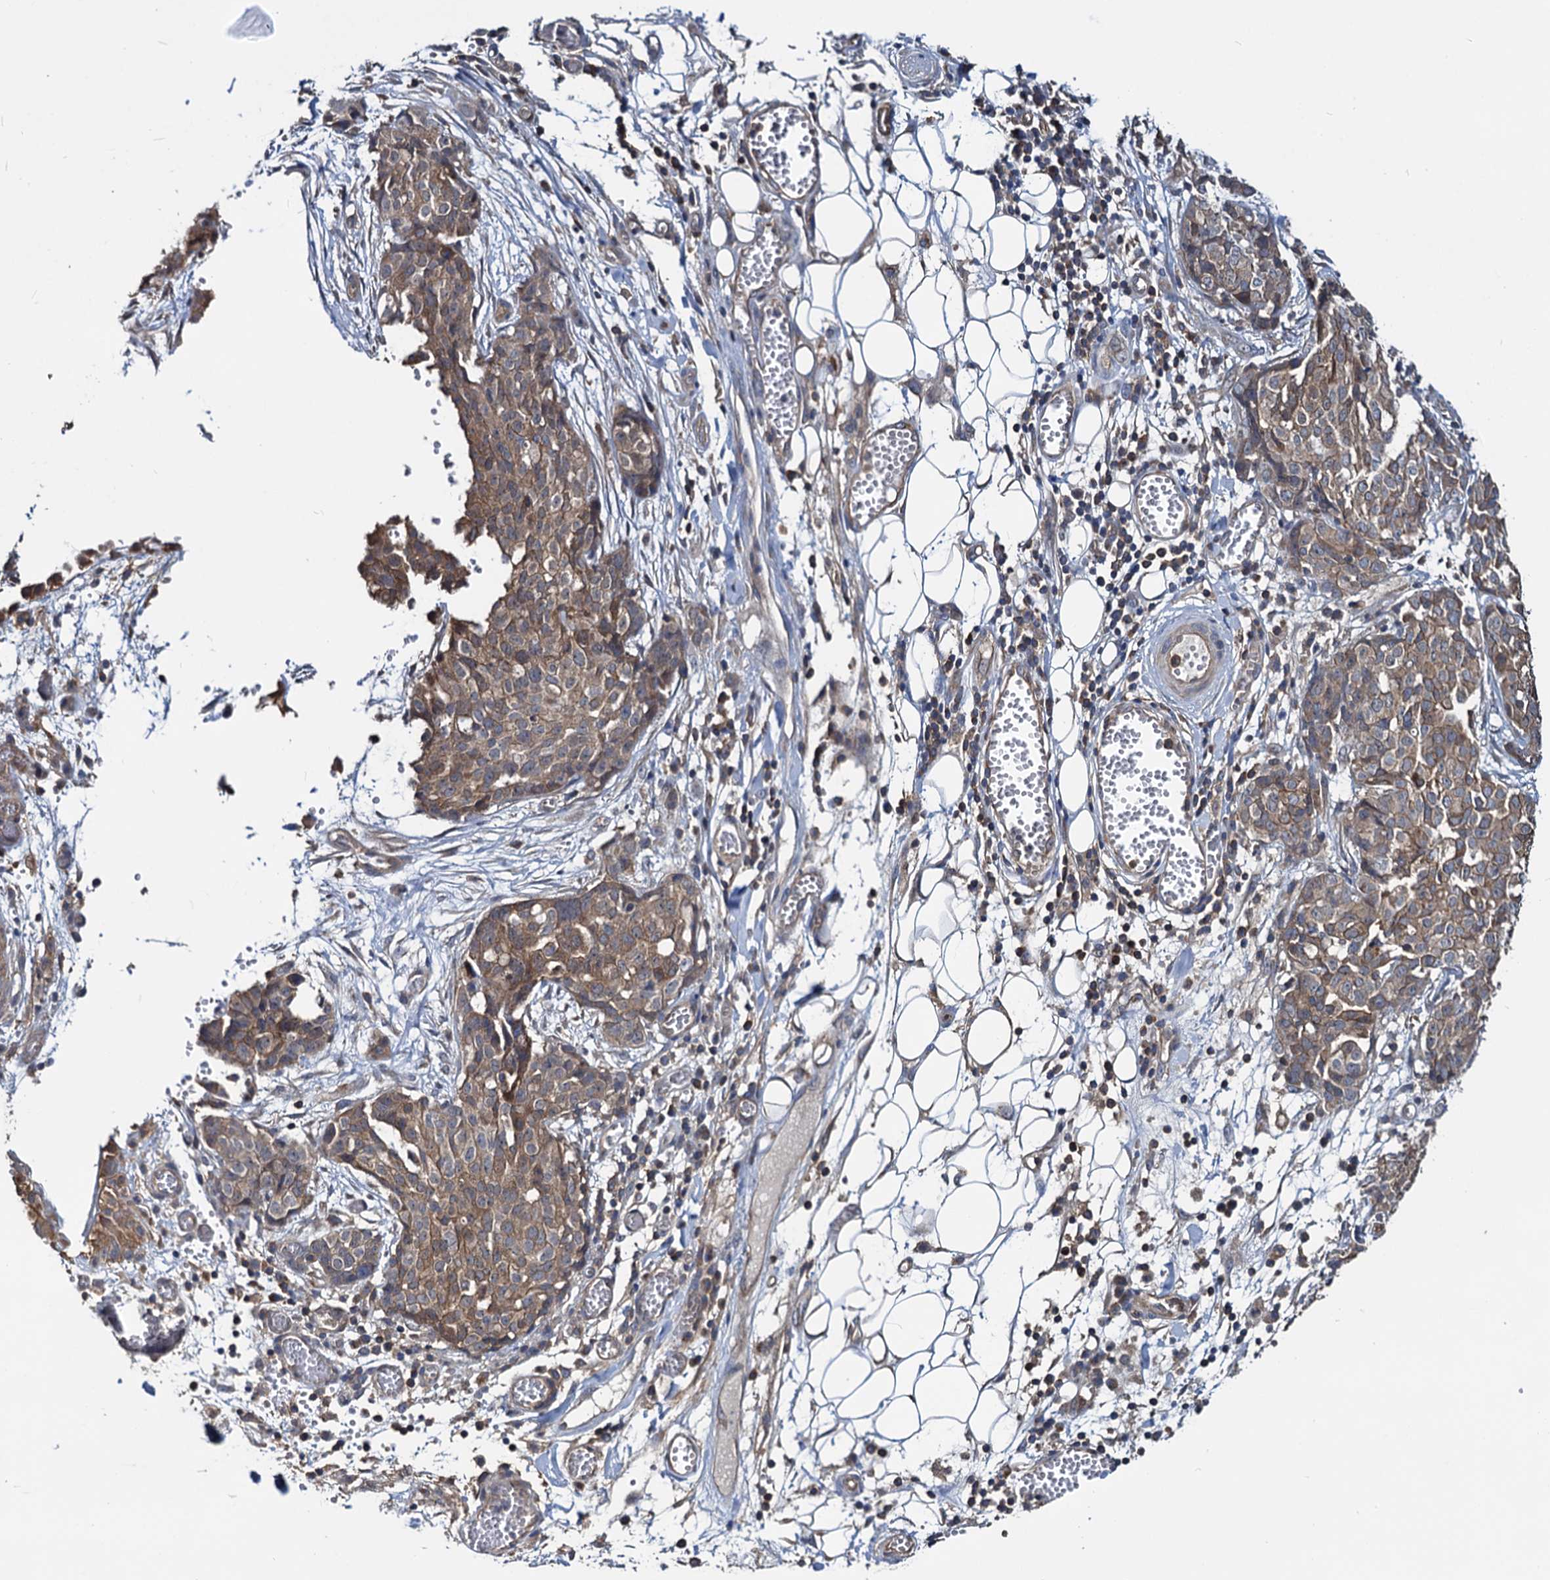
{"staining": {"intensity": "weak", "quantity": ">75%", "location": "cytoplasmic/membranous"}, "tissue": "ovarian cancer", "cell_type": "Tumor cells", "image_type": "cancer", "snomed": [{"axis": "morphology", "description": "Cystadenocarcinoma, serous, NOS"}, {"axis": "topography", "description": "Soft tissue"}, {"axis": "topography", "description": "Ovary"}], "caption": "IHC staining of serous cystadenocarcinoma (ovarian), which exhibits low levels of weak cytoplasmic/membranous expression in approximately >75% of tumor cells indicating weak cytoplasmic/membranous protein expression. The staining was performed using DAB (3,3'-diaminobenzidine) (brown) for protein detection and nuclei were counterstained in hematoxylin (blue).", "gene": "IDI1", "patient": {"sex": "female", "age": 57}}